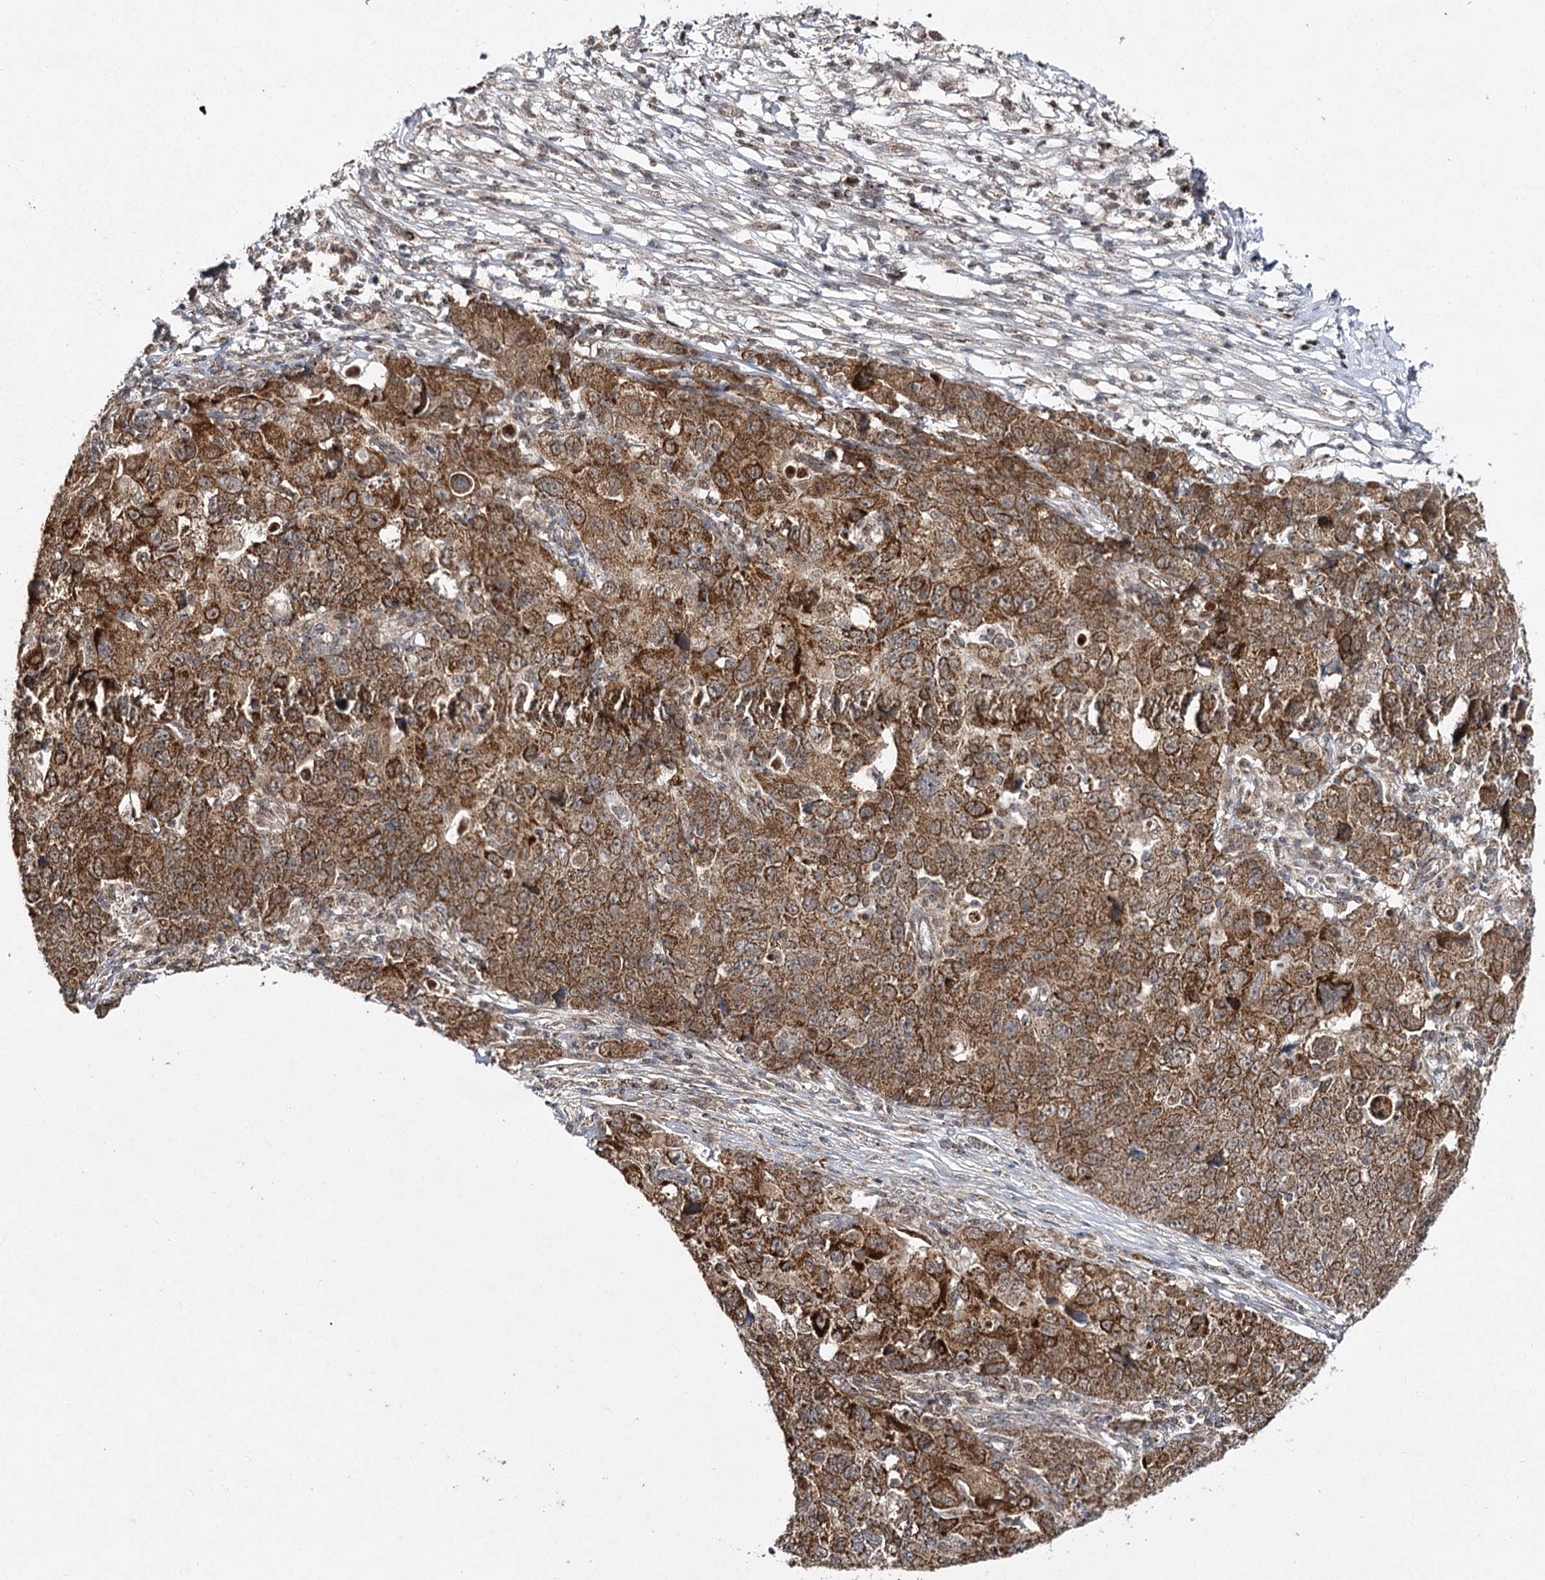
{"staining": {"intensity": "strong", "quantity": ">75%", "location": "cytoplasmic/membranous"}, "tissue": "ovarian cancer", "cell_type": "Tumor cells", "image_type": "cancer", "snomed": [{"axis": "morphology", "description": "Carcinoma, endometroid"}, {"axis": "topography", "description": "Ovary"}], "caption": "Tumor cells exhibit high levels of strong cytoplasmic/membranous positivity in about >75% of cells in human ovarian cancer.", "gene": "SLC4A1AP", "patient": {"sex": "female", "age": 42}}